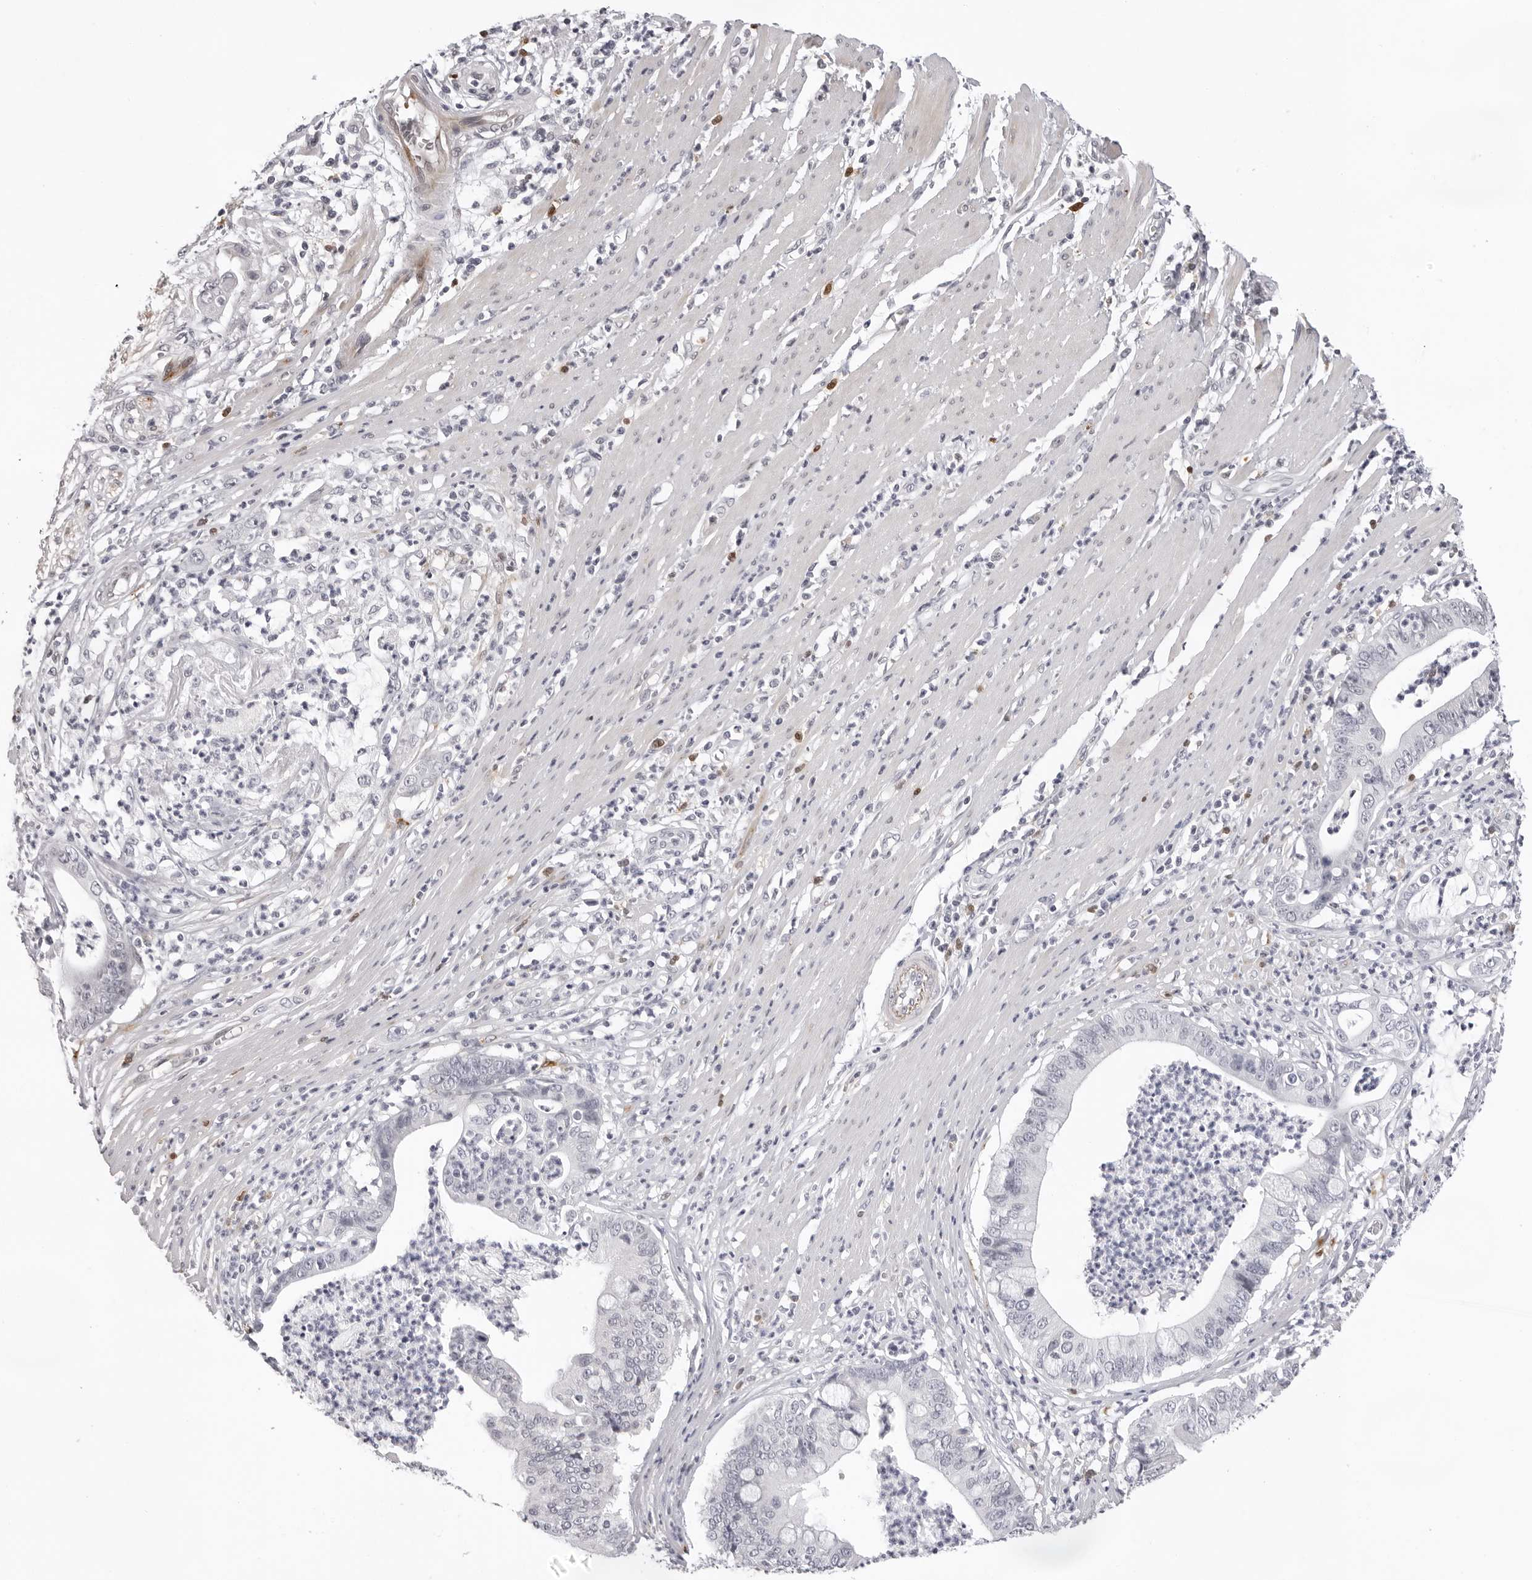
{"staining": {"intensity": "negative", "quantity": "none", "location": "none"}, "tissue": "pancreatic cancer", "cell_type": "Tumor cells", "image_type": "cancer", "snomed": [{"axis": "morphology", "description": "Adenocarcinoma, NOS"}, {"axis": "topography", "description": "Pancreas"}], "caption": "This histopathology image is of pancreatic adenocarcinoma stained with IHC to label a protein in brown with the nuclei are counter-stained blue. There is no expression in tumor cells. Brightfield microscopy of IHC stained with DAB (brown) and hematoxylin (blue), captured at high magnification.", "gene": "STRADB", "patient": {"sex": "male", "age": 69}}